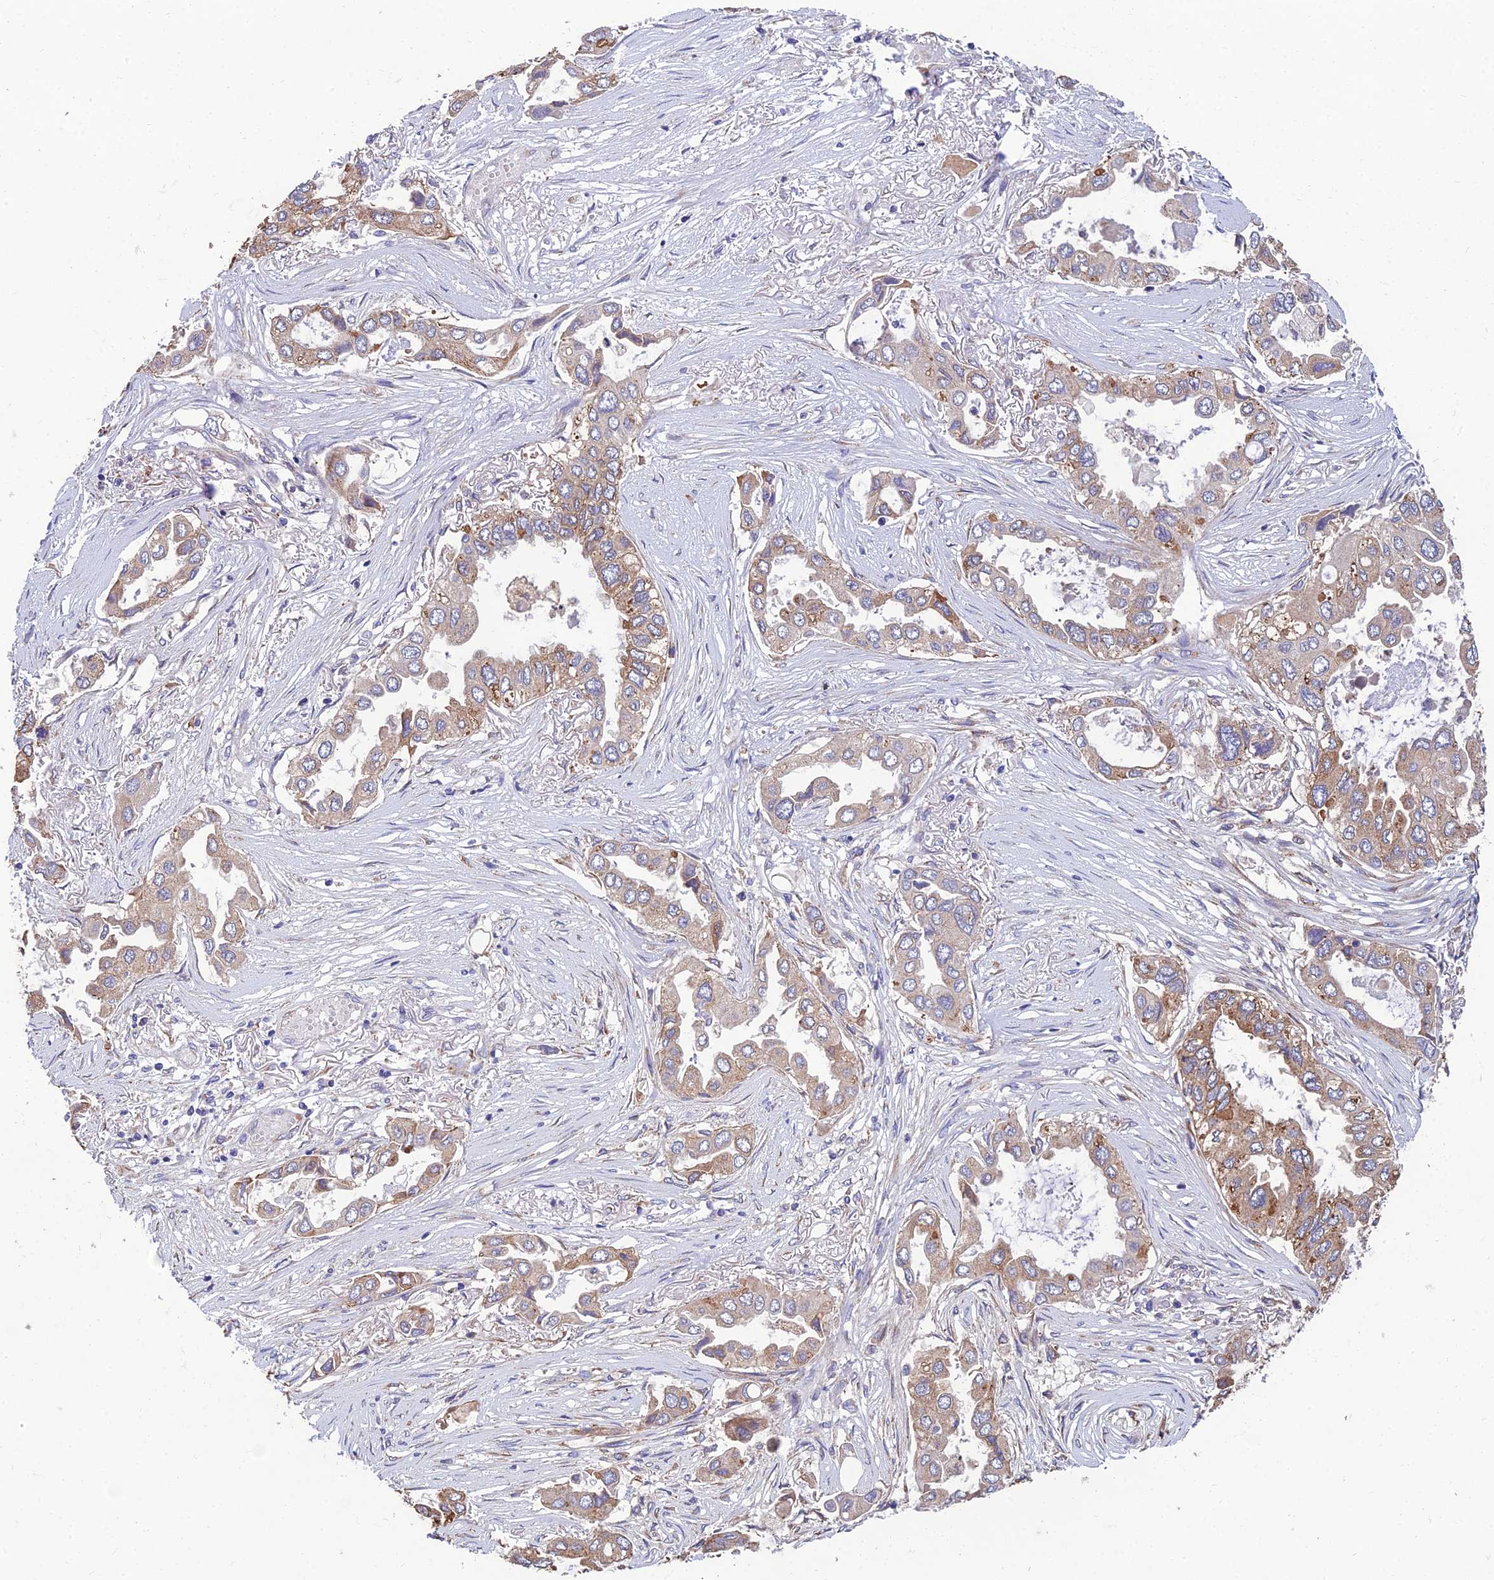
{"staining": {"intensity": "weak", "quantity": "25%-75%", "location": "cytoplasmic/membranous"}, "tissue": "lung cancer", "cell_type": "Tumor cells", "image_type": "cancer", "snomed": [{"axis": "morphology", "description": "Adenocarcinoma, NOS"}, {"axis": "topography", "description": "Lung"}], "caption": "Lung adenocarcinoma tissue reveals weak cytoplasmic/membranous expression in approximately 25%-75% of tumor cells, visualized by immunohistochemistry.", "gene": "UMAD1", "patient": {"sex": "female", "age": 76}}